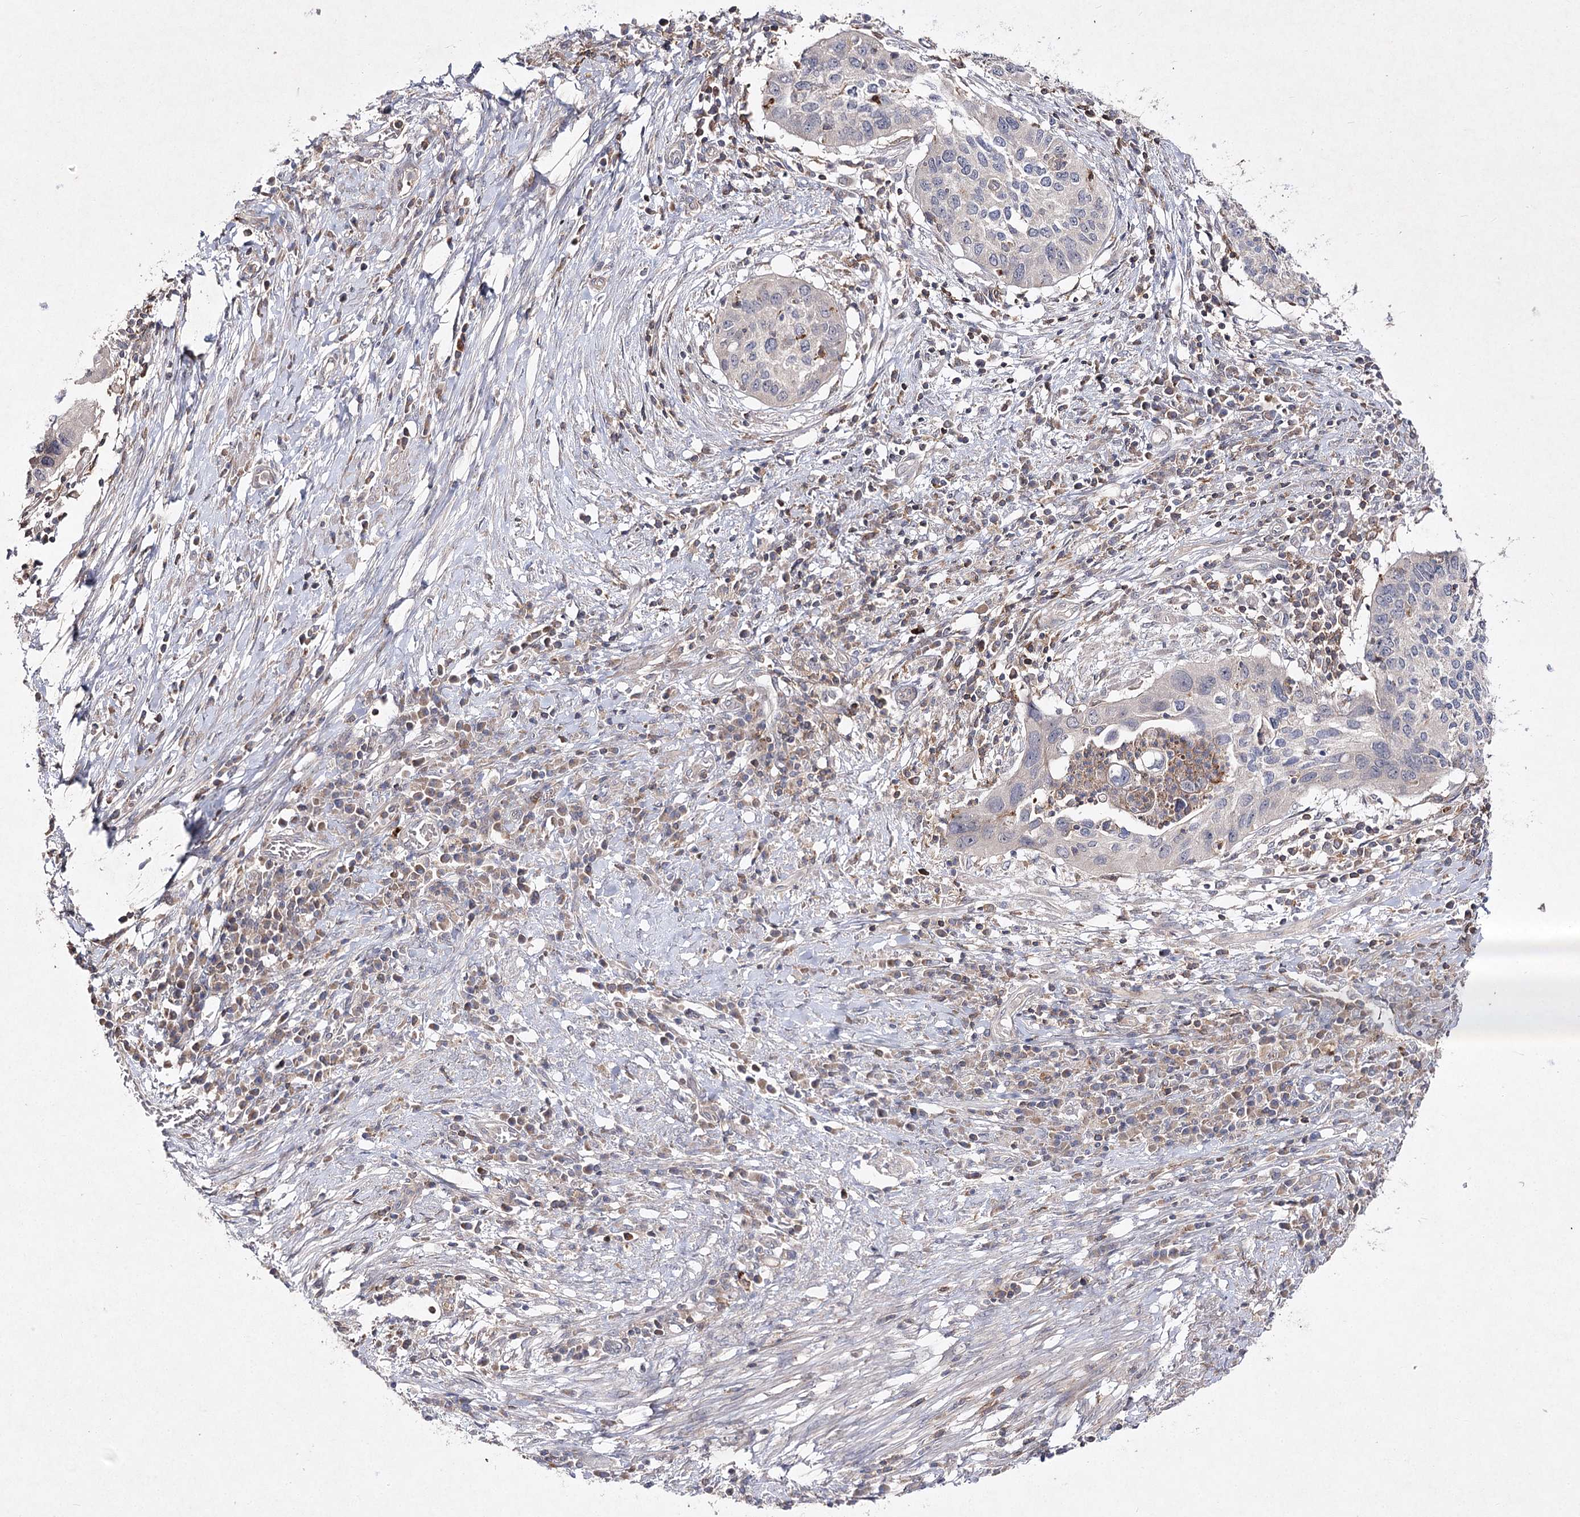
{"staining": {"intensity": "negative", "quantity": "none", "location": "none"}, "tissue": "cervical cancer", "cell_type": "Tumor cells", "image_type": "cancer", "snomed": [{"axis": "morphology", "description": "Squamous cell carcinoma, NOS"}, {"axis": "topography", "description": "Cervix"}], "caption": "A histopathology image of squamous cell carcinoma (cervical) stained for a protein displays no brown staining in tumor cells. (Stains: DAB immunohistochemistry (IHC) with hematoxylin counter stain, Microscopy: brightfield microscopy at high magnification).", "gene": "CIB2", "patient": {"sex": "female", "age": 38}}